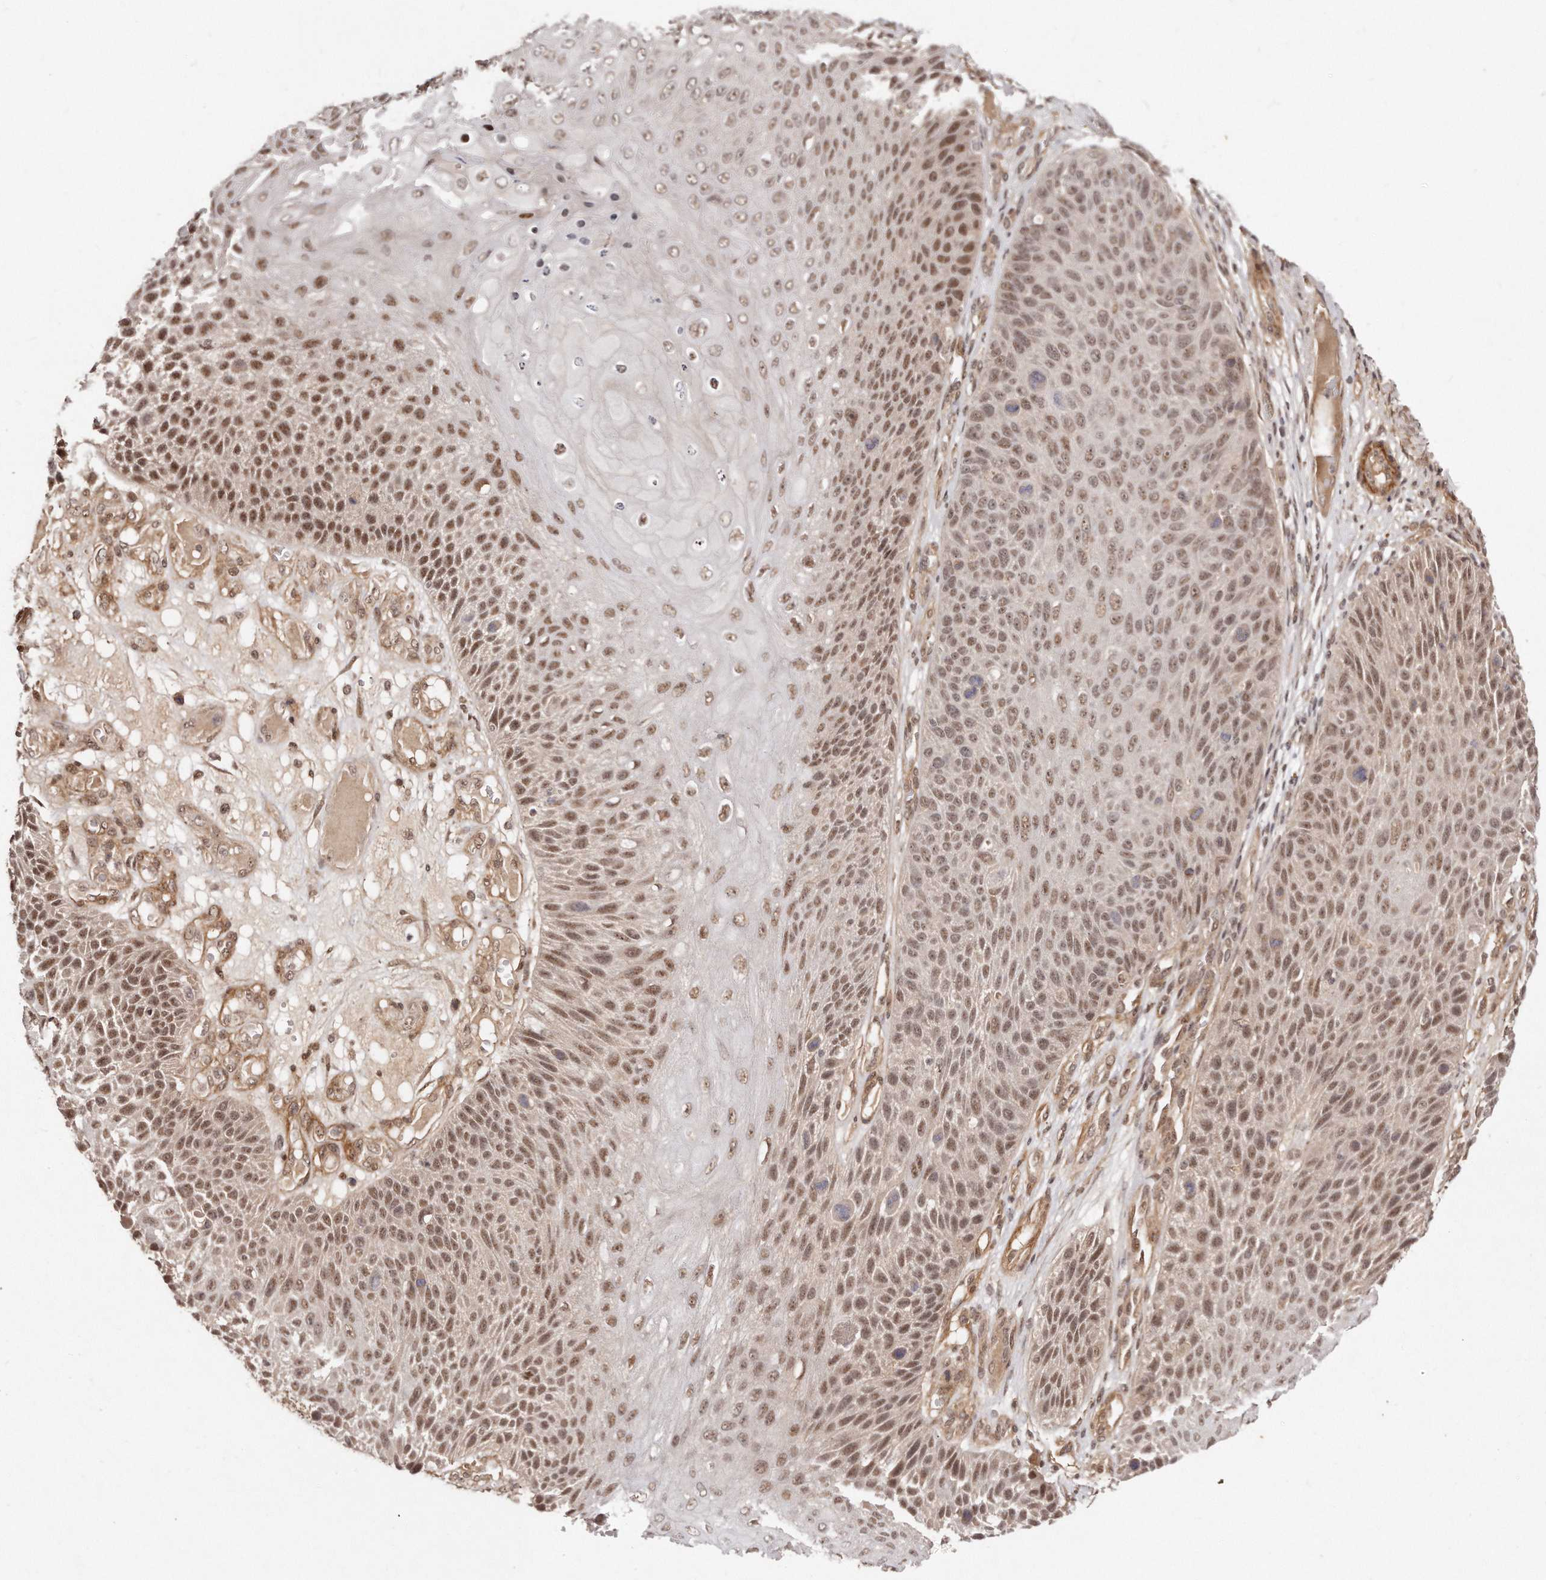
{"staining": {"intensity": "moderate", "quantity": ">75%", "location": "nuclear"}, "tissue": "skin cancer", "cell_type": "Tumor cells", "image_type": "cancer", "snomed": [{"axis": "morphology", "description": "Squamous cell carcinoma, NOS"}, {"axis": "topography", "description": "Skin"}], "caption": "Skin squamous cell carcinoma tissue shows moderate nuclear expression in approximately >75% of tumor cells", "gene": "SOX4", "patient": {"sex": "female", "age": 88}}